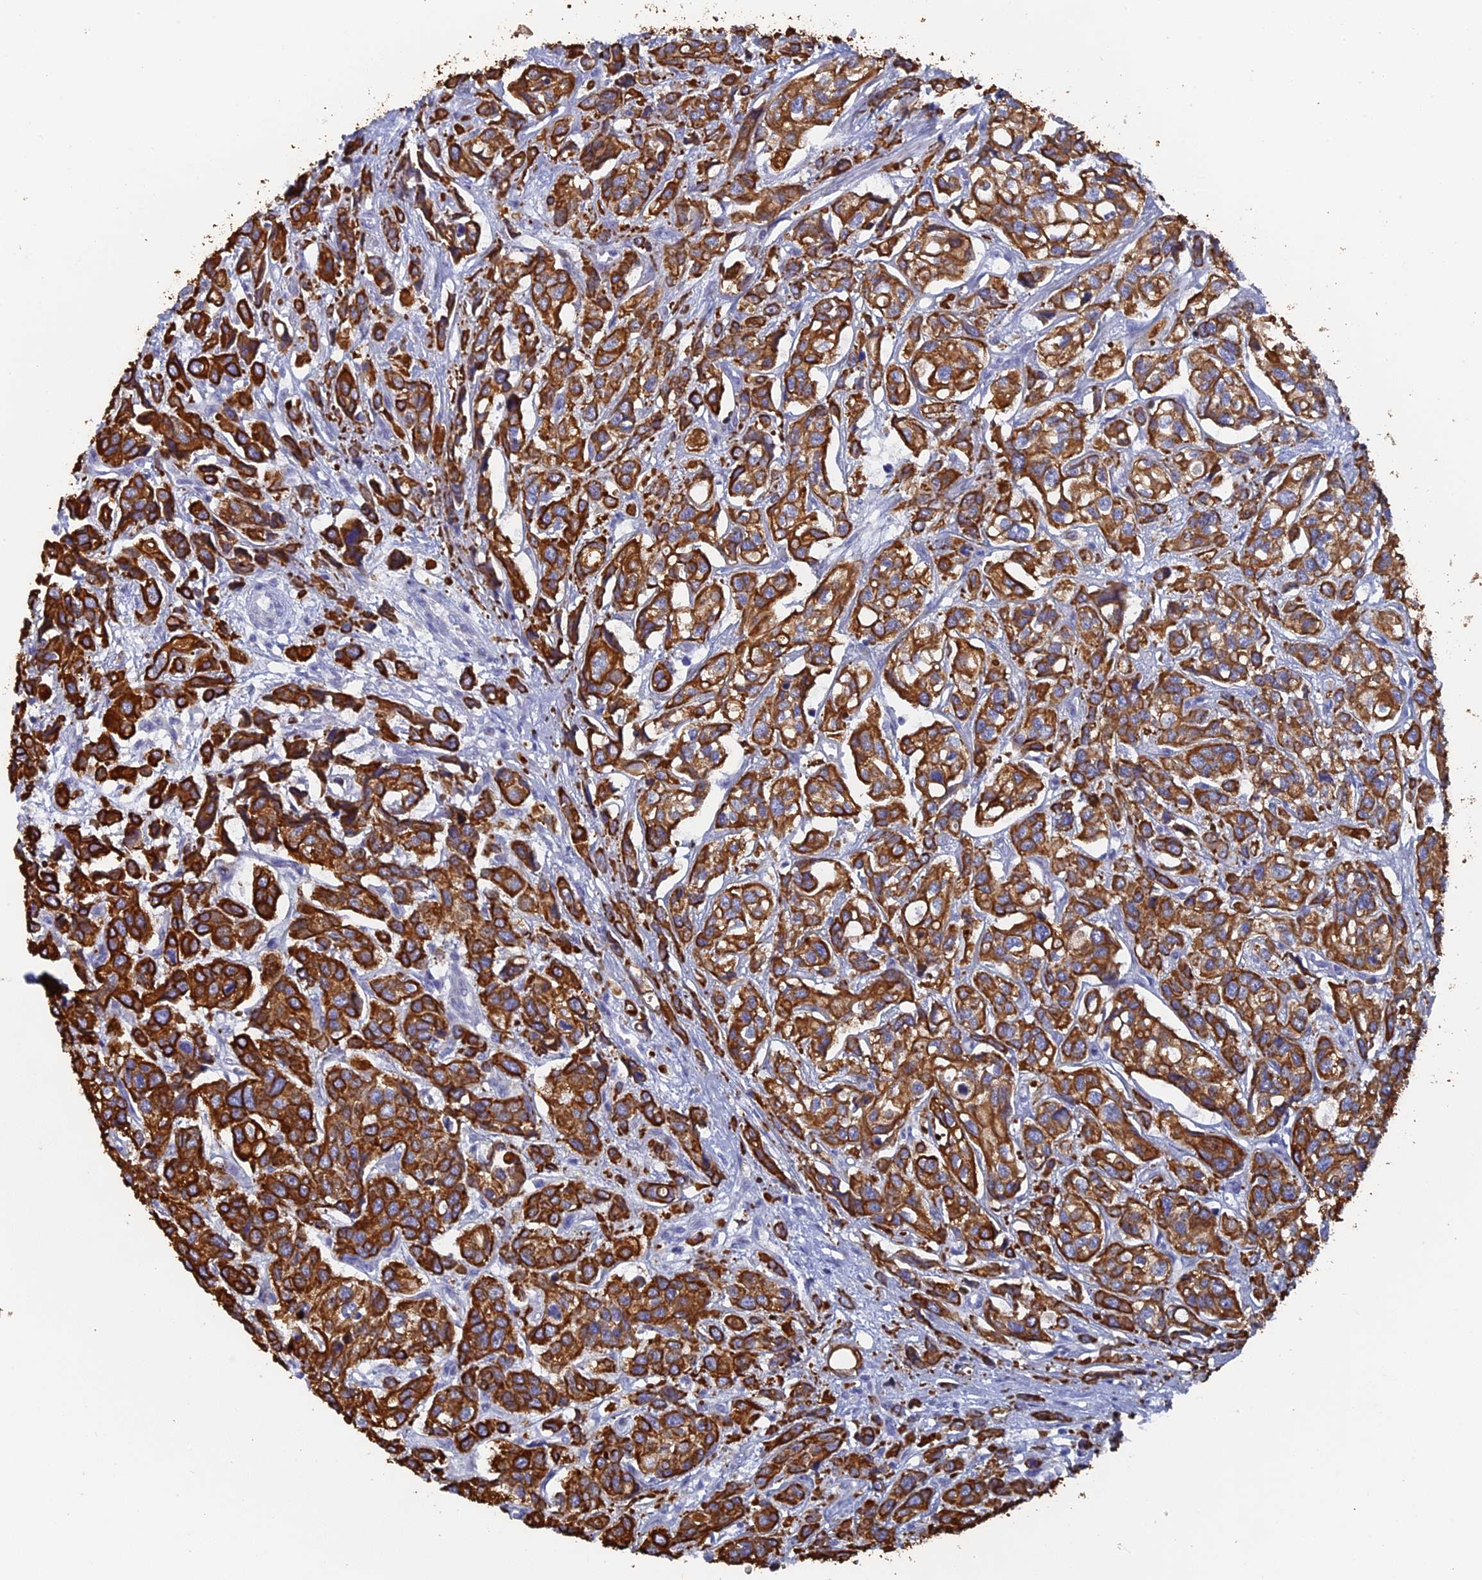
{"staining": {"intensity": "strong", "quantity": ">75%", "location": "cytoplasmic/membranous"}, "tissue": "urothelial cancer", "cell_type": "Tumor cells", "image_type": "cancer", "snomed": [{"axis": "morphology", "description": "Urothelial carcinoma, High grade"}, {"axis": "topography", "description": "Urinary bladder"}], "caption": "Immunohistochemistry of high-grade urothelial carcinoma demonstrates high levels of strong cytoplasmic/membranous expression in approximately >75% of tumor cells.", "gene": "SRFBP1", "patient": {"sex": "male", "age": 67}}